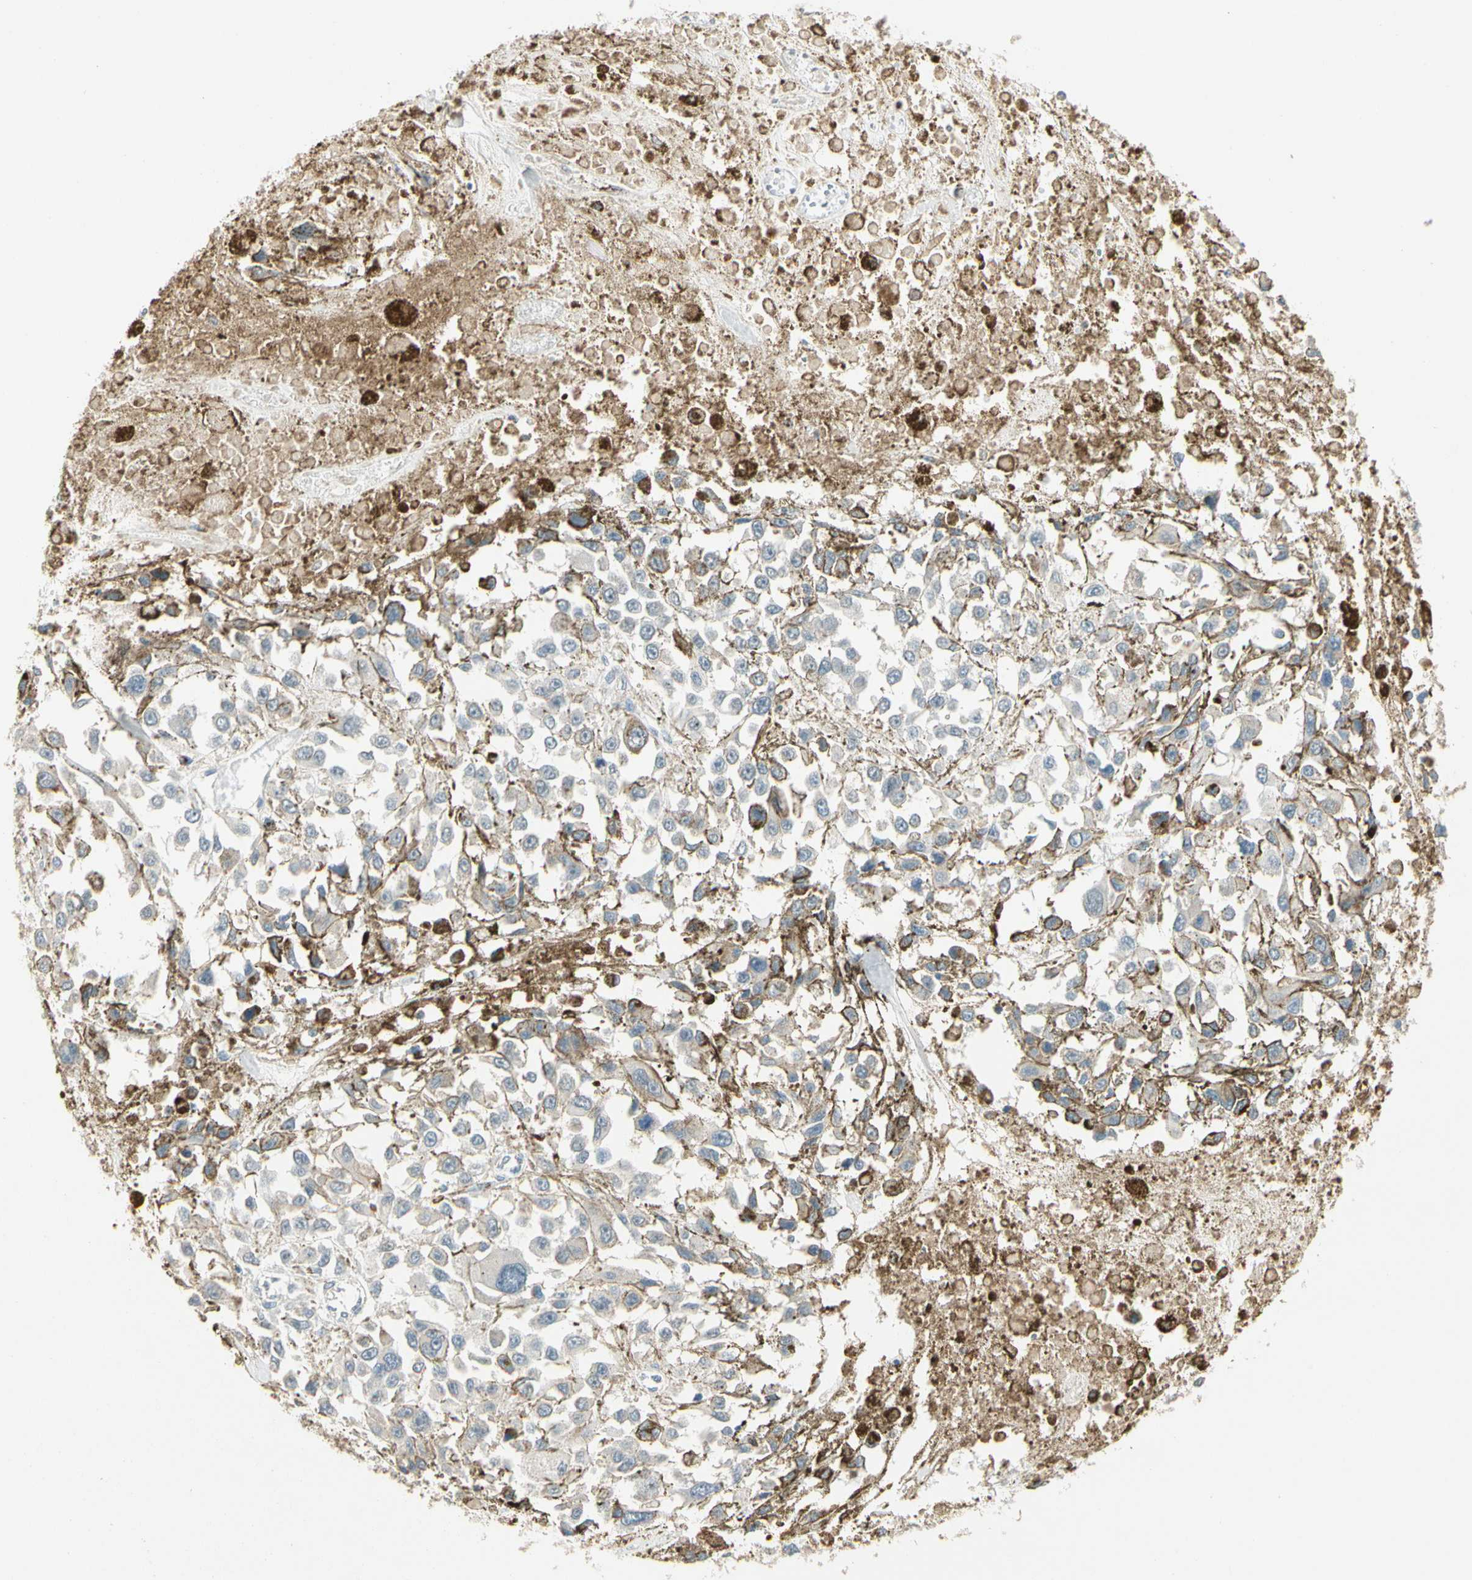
{"staining": {"intensity": "negative", "quantity": "none", "location": "none"}, "tissue": "melanoma", "cell_type": "Tumor cells", "image_type": "cancer", "snomed": [{"axis": "morphology", "description": "Malignant melanoma, Metastatic site"}, {"axis": "topography", "description": "Lymph node"}], "caption": "IHC histopathology image of melanoma stained for a protein (brown), which reveals no positivity in tumor cells.", "gene": "PCDHB15", "patient": {"sex": "male", "age": 59}}